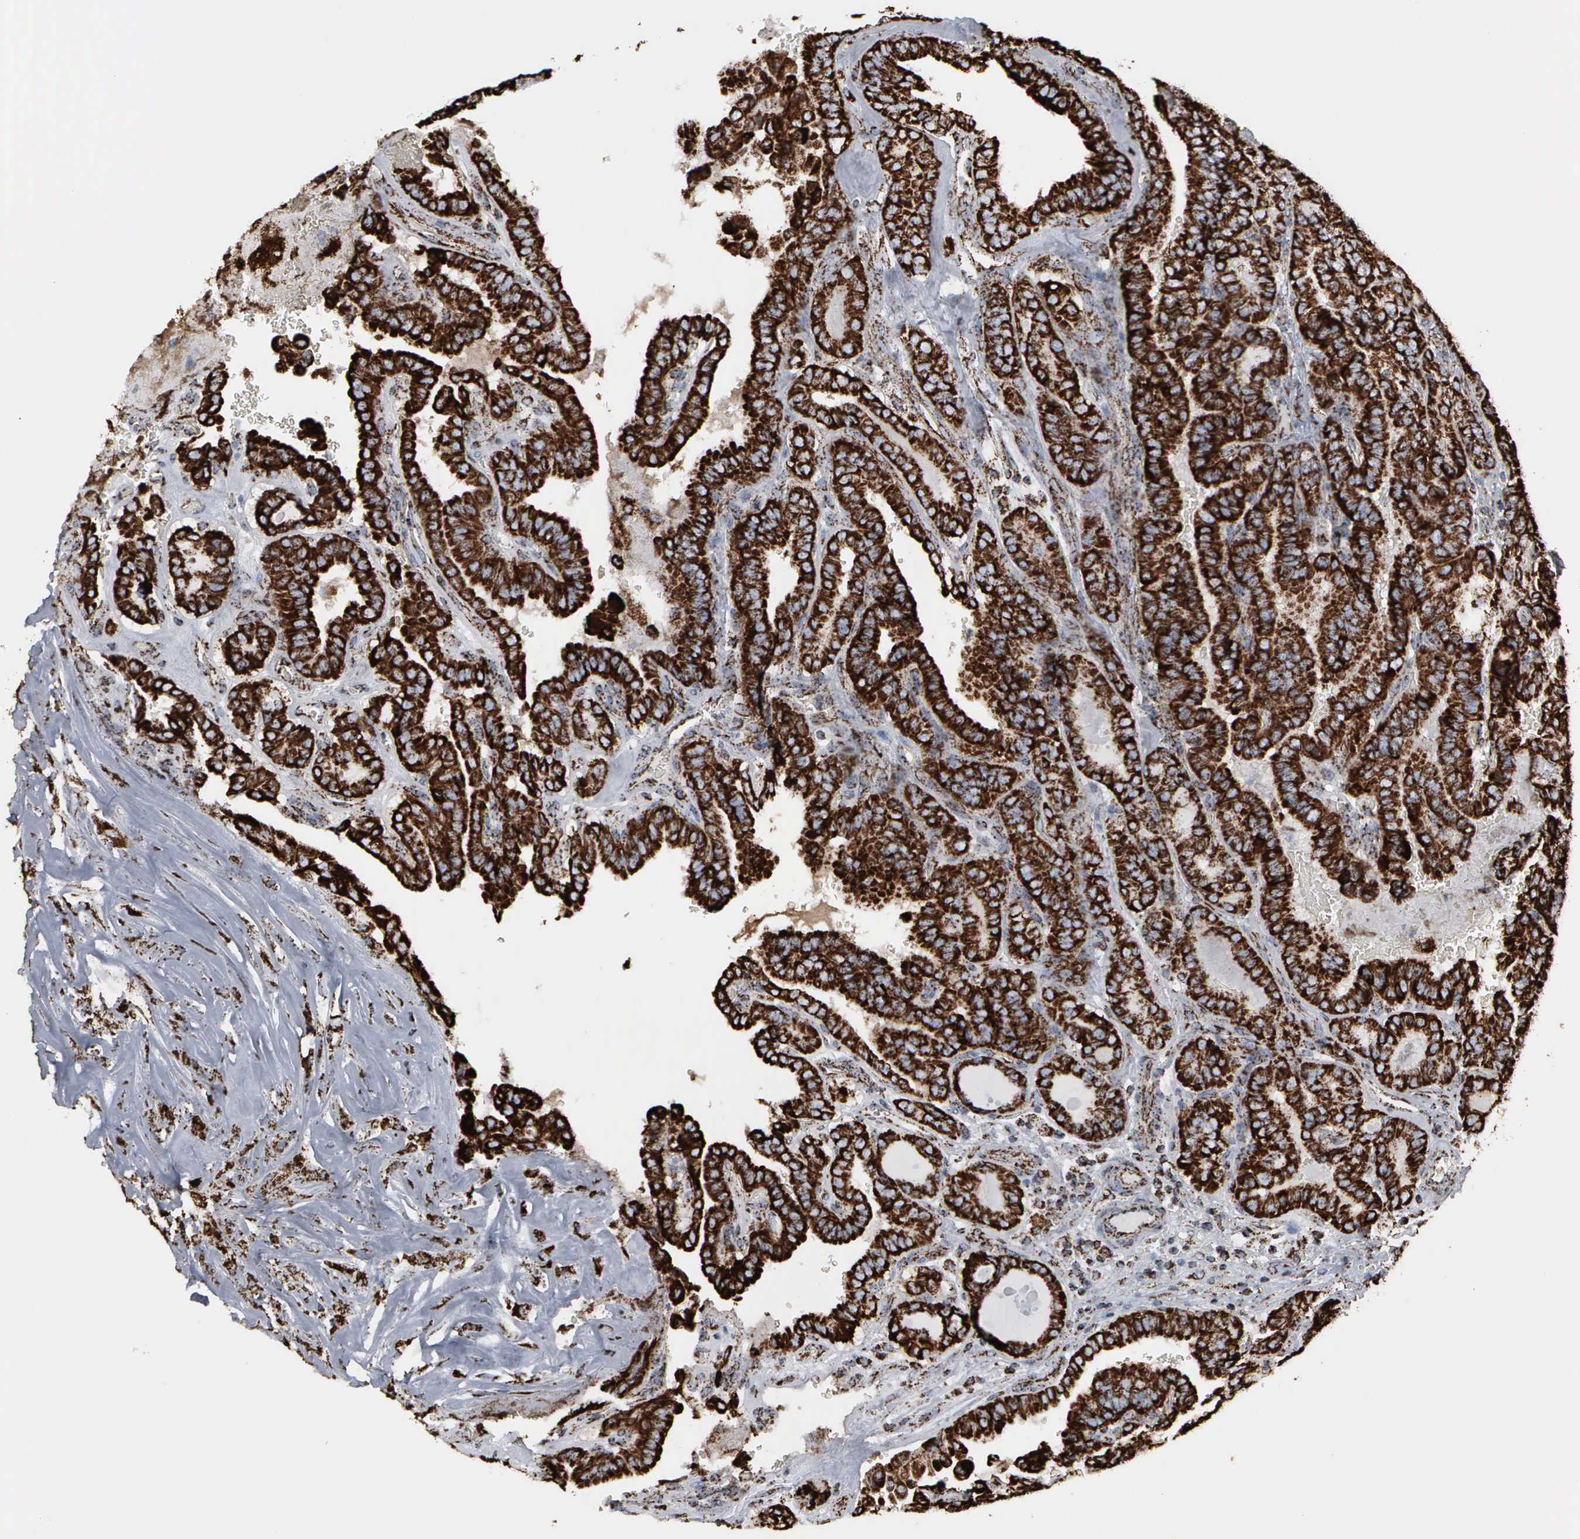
{"staining": {"intensity": "strong", "quantity": ">75%", "location": "cytoplasmic/membranous"}, "tissue": "thyroid cancer", "cell_type": "Tumor cells", "image_type": "cancer", "snomed": [{"axis": "morphology", "description": "Papillary adenocarcinoma, NOS"}, {"axis": "topography", "description": "Thyroid gland"}], "caption": "Tumor cells reveal strong cytoplasmic/membranous expression in about >75% of cells in thyroid cancer (papillary adenocarcinoma).", "gene": "HSPA9", "patient": {"sex": "male", "age": 87}}